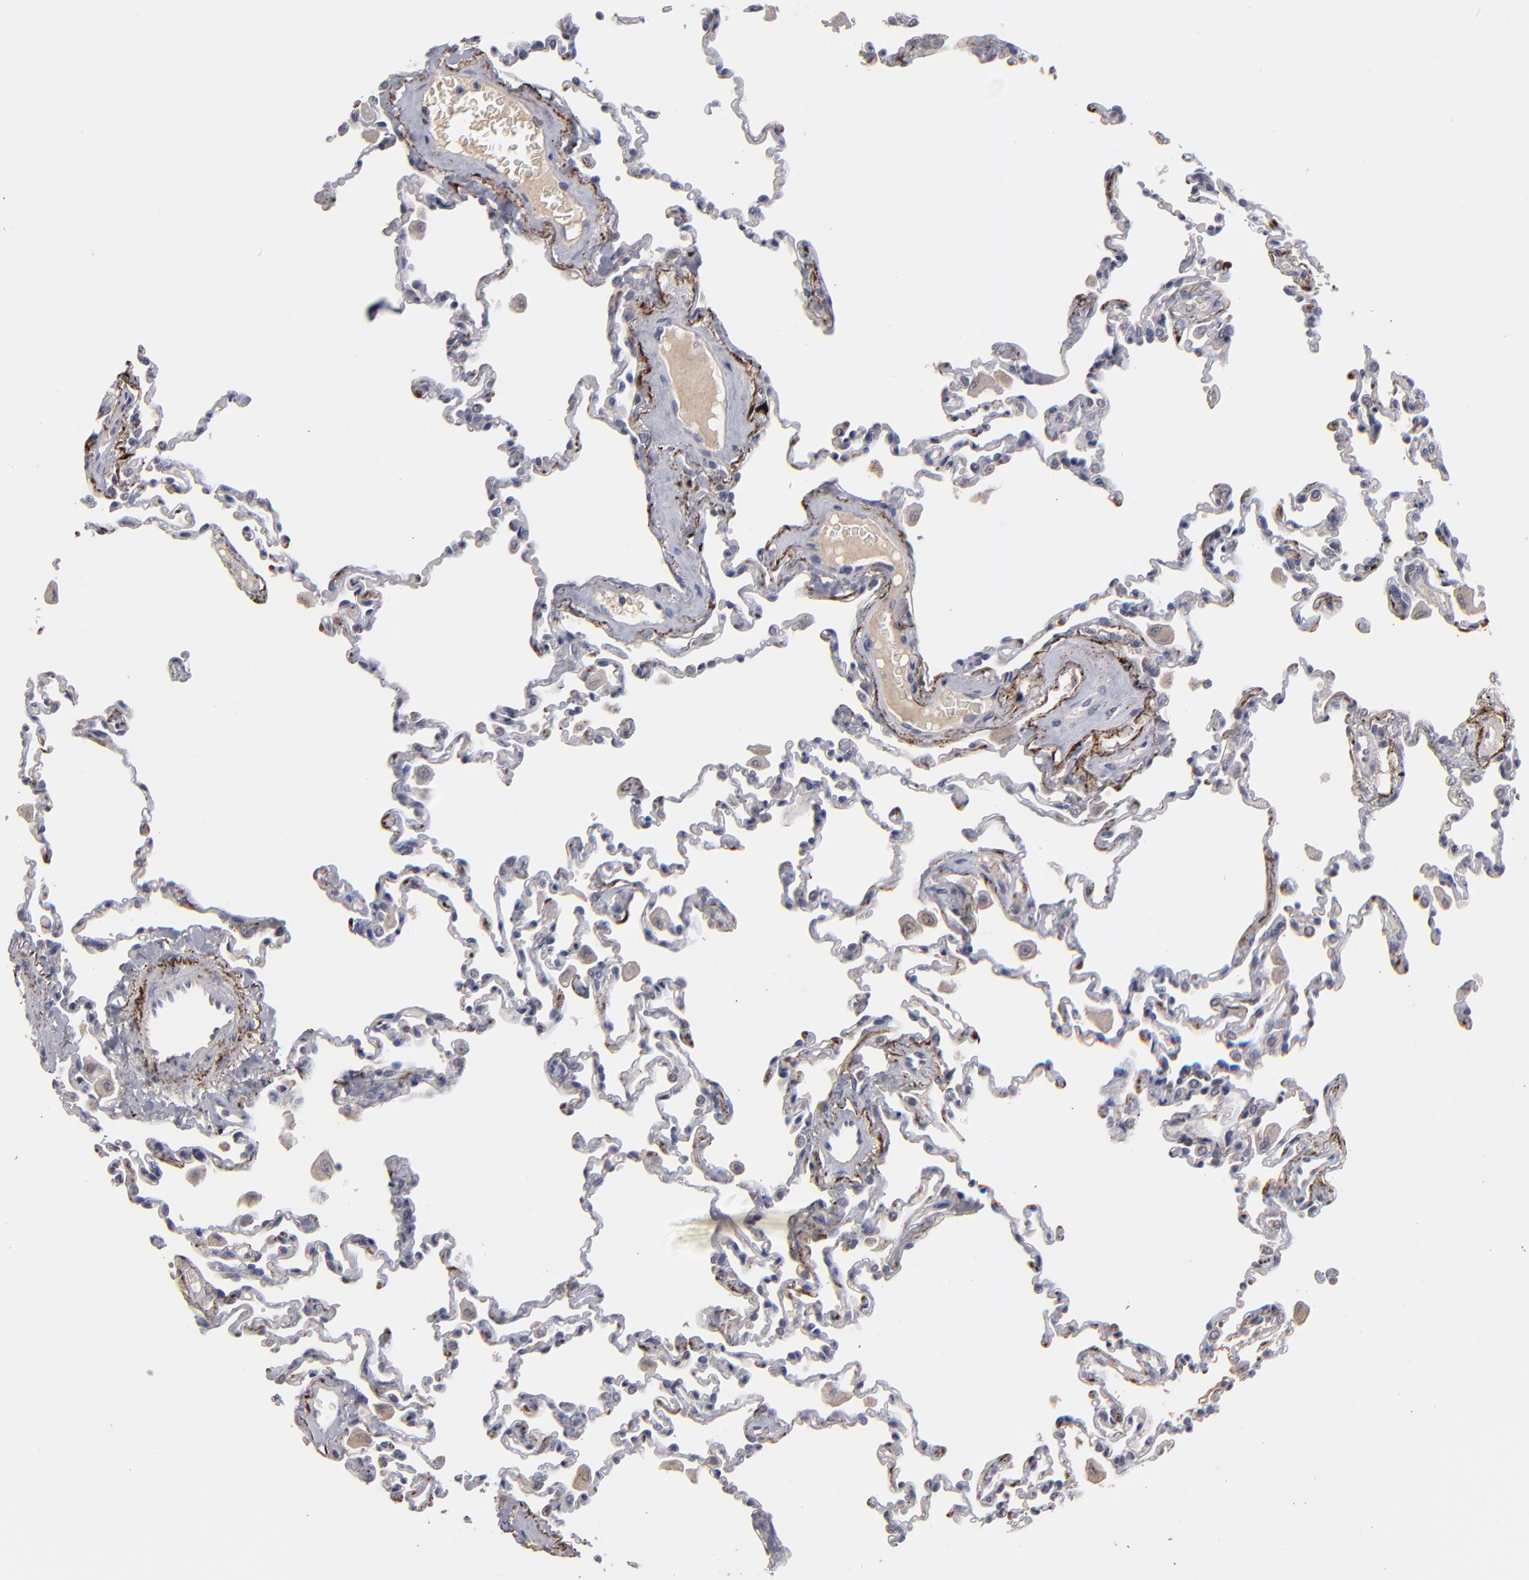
{"staining": {"intensity": "moderate", "quantity": ">75%", "location": "cytoplasmic/membranous"}, "tissue": "lung", "cell_type": "Alveolar cells", "image_type": "normal", "snomed": [{"axis": "morphology", "description": "Normal tissue, NOS"}, {"axis": "topography", "description": "Lung"}], "caption": "Lung stained for a protein (brown) shows moderate cytoplasmic/membranous positive positivity in approximately >75% of alveolar cells.", "gene": "GPM6B", "patient": {"sex": "male", "age": 59}}